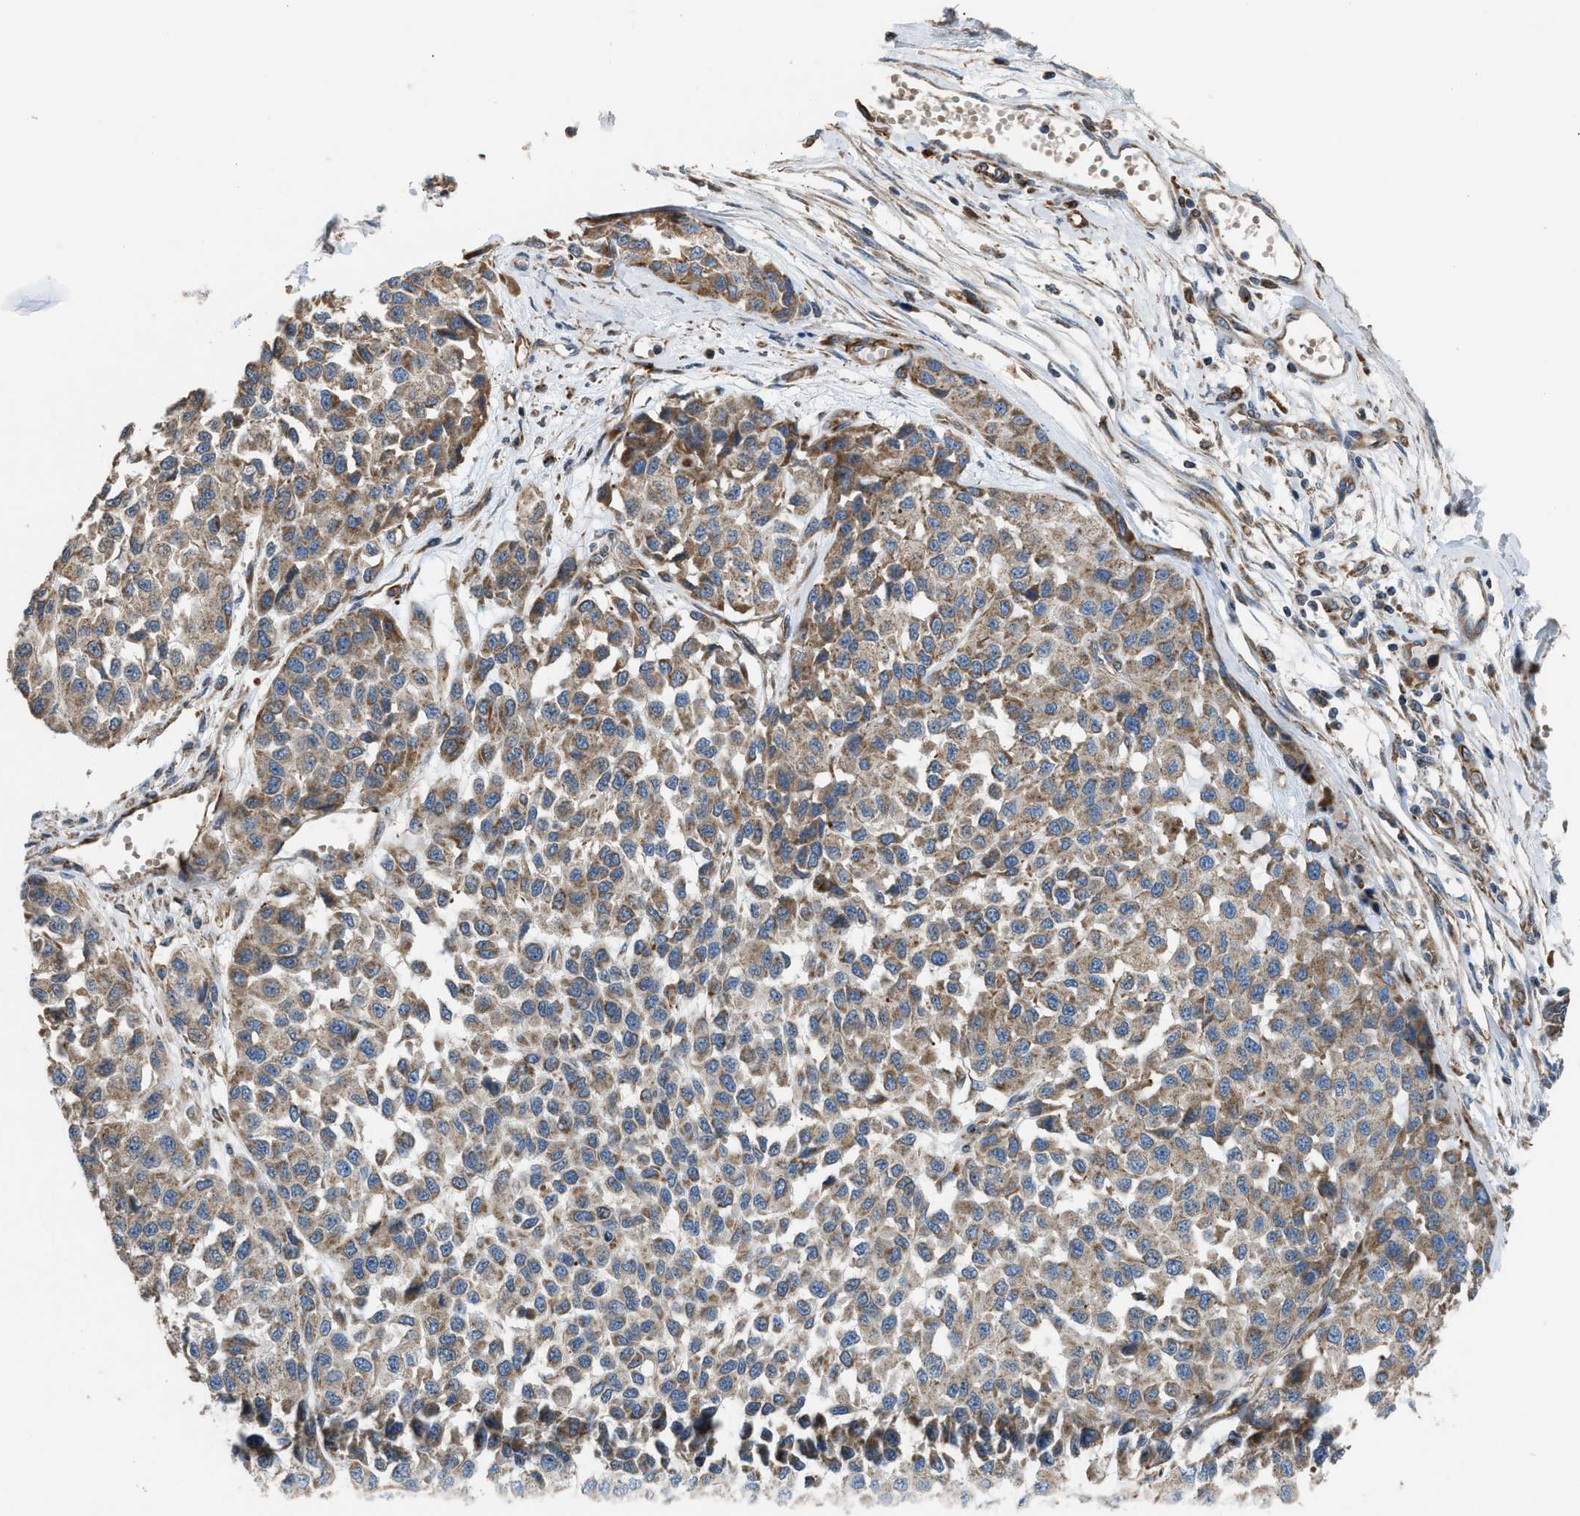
{"staining": {"intensity": "moderate", "quantity": ">75%", "location": "cytoplasmic/membranous"}, "tissue": "melanoma", "cell_type": "Tumor cells", "image_type": "cancer", "snomed": [{"axis": "morphology", "description": "Malignant melanoma, NOS"}, {"axis": "topography", "description": "Skin"}], "caption": "Melanoma stained for a protein displays moderate cytoplasmic/membranous positivity in tumor cells.", "gene": "SLC10A3", "patient": {"sex": "male", "age": 62}}